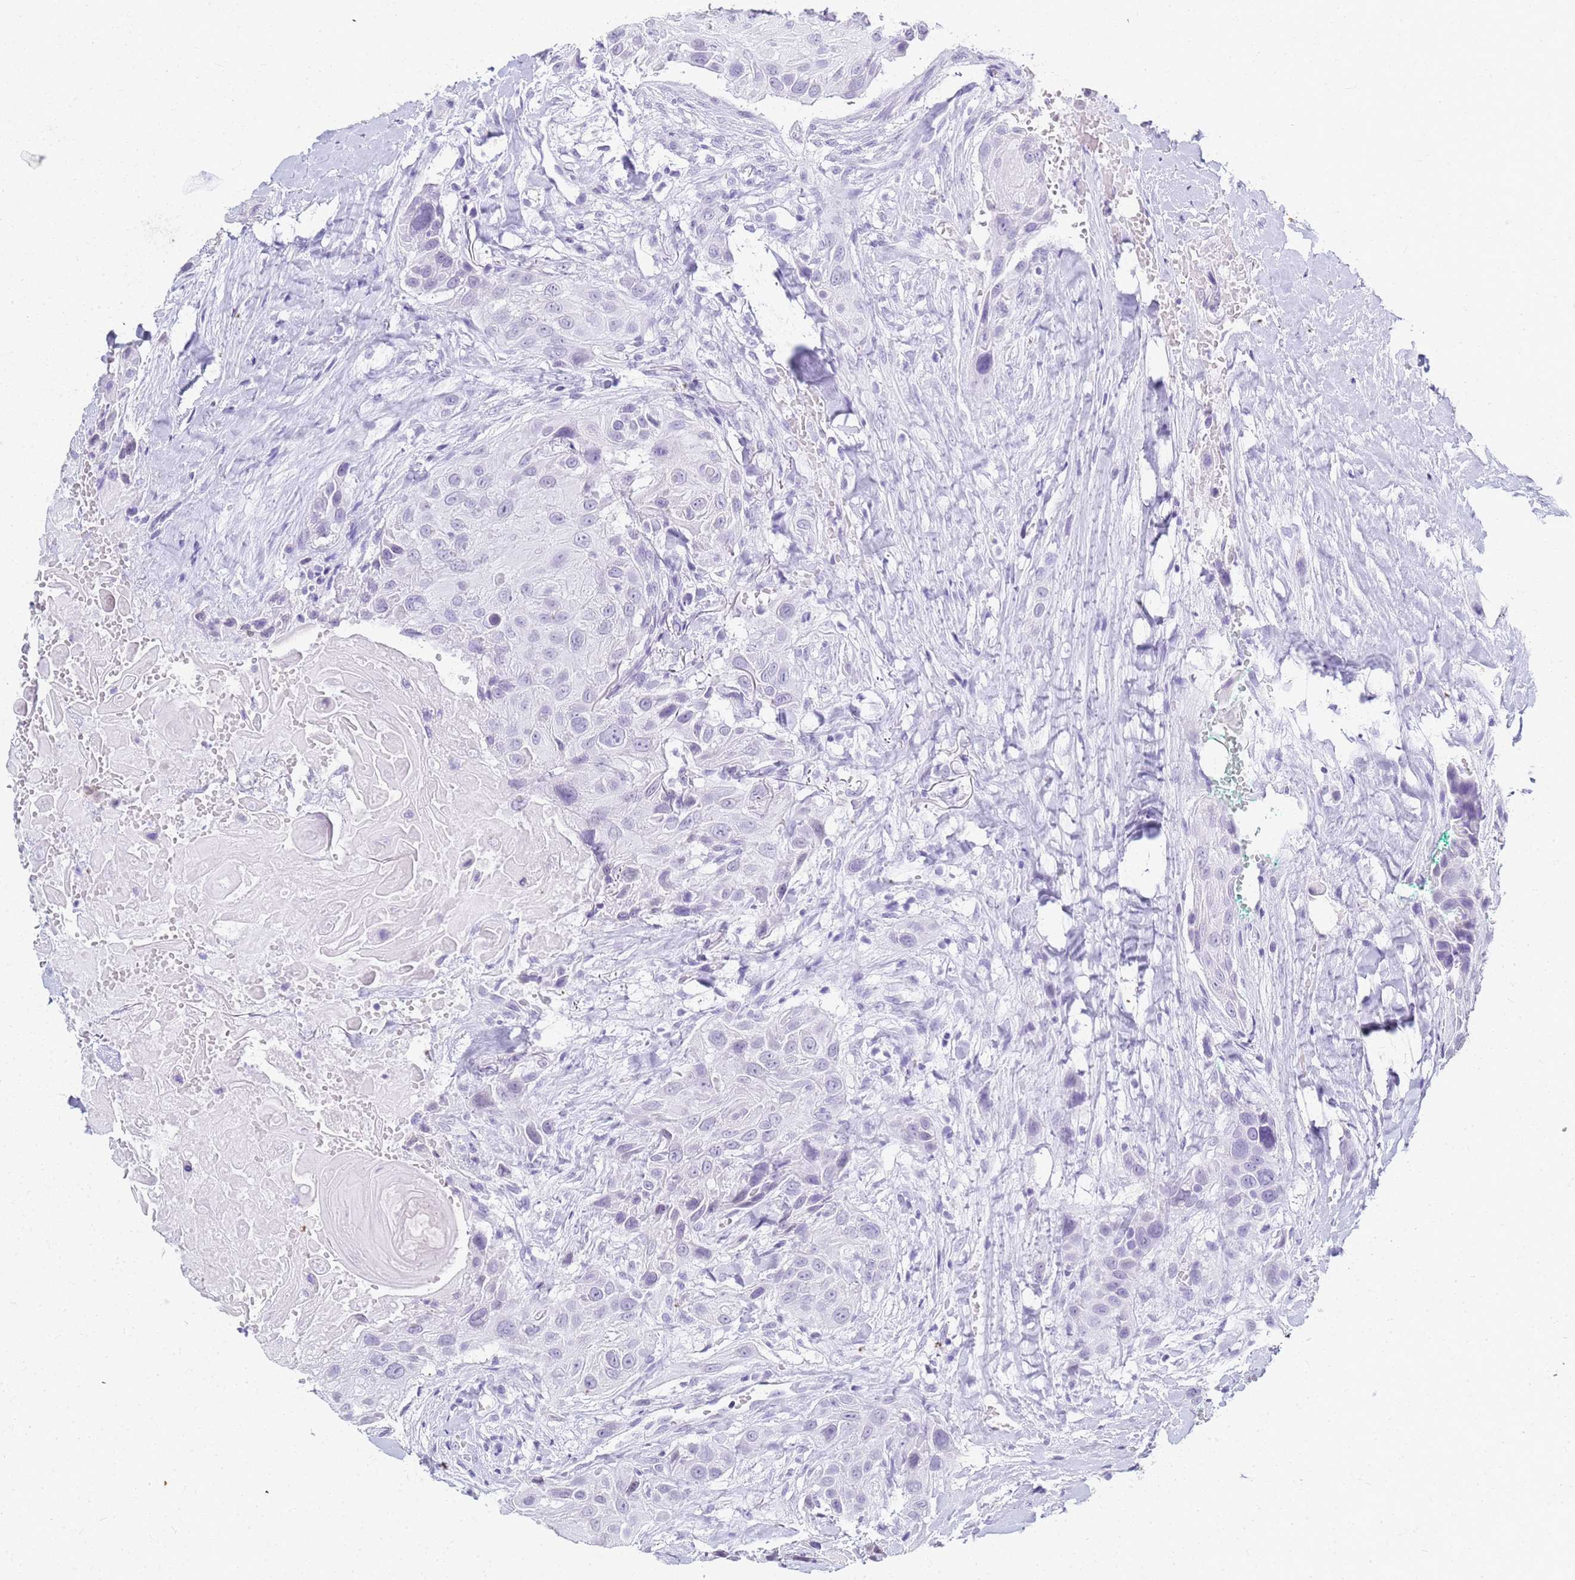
{"staining": {"intensity": "negative", "quantity": "none", "location": "none"}, "tissue": "head and neck cancer", "cell_type": "Tumor cells", "image_type": "cancer", "snomed": [{"axis": "morphology", "description": "Squamous cell carcinoma, NOS"}, {"axis": "topography", "description": "Head-Neck"}], "caption": "High power microscopy photomicrograph of an immunohistochemistry image of head and neck cancer (squamous cell carcinoma), revealing no significant positivity in tumor cells.", "gene": "SLC7A9", "patient": {"sex": "male", "age": 81}}